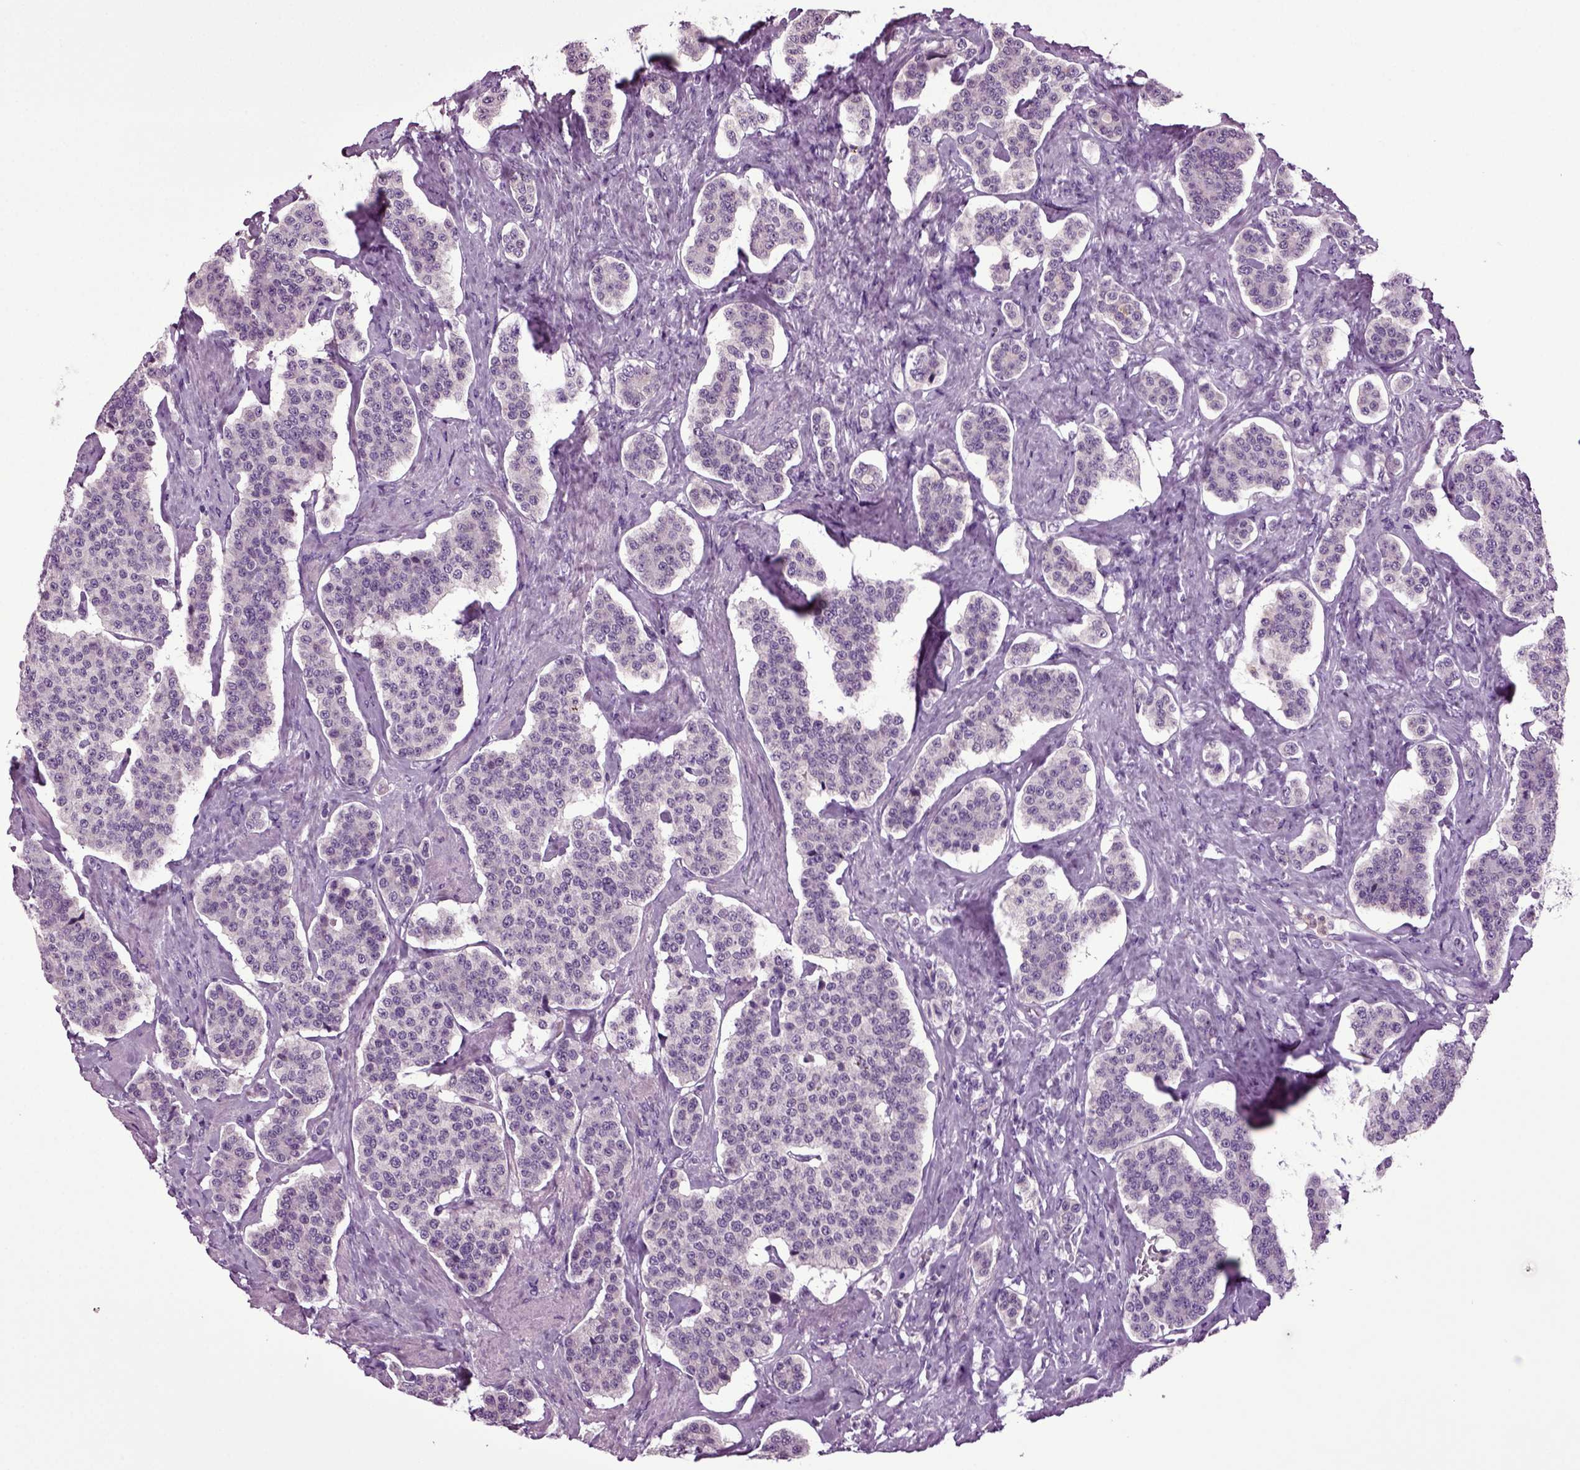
{"staining": {"intensity": "negative", "quantity": "none", "location": "none"}, "tissue": "carcinoid", "cell_type": "Tumor cells", "image_type": "cancer", "snomed": [{"axis": "morphology", "description": "Carcinoid, malignant, NOS"}, {"axis": "topography", "description": "Small intestine"}], "caption": "Micrograph shows no protein staining in tumor cells of carcinoid tissue.", "gene": "FGF11", "patient": {"sex": "female", "age": 58}}